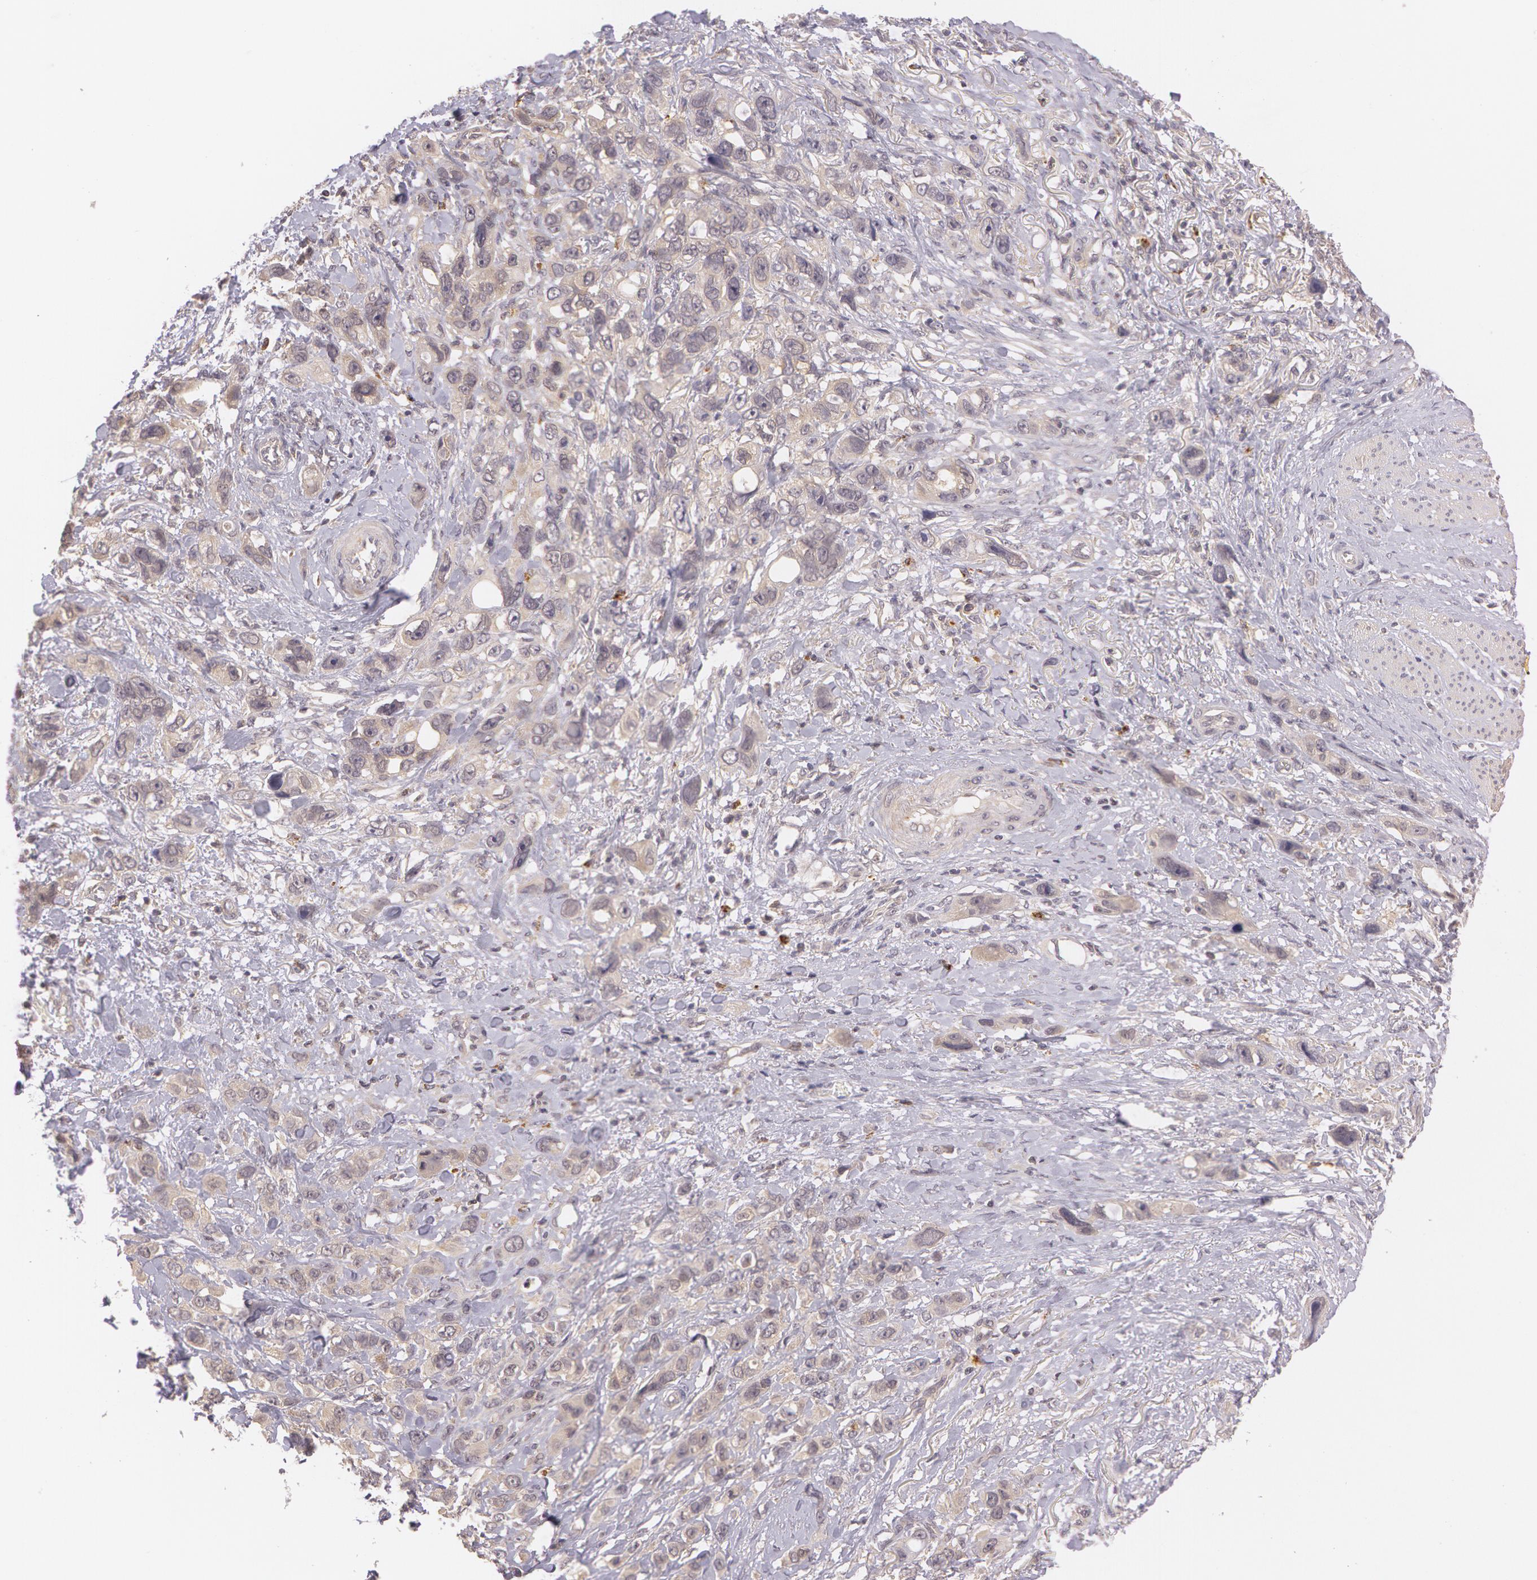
{"staining": {"intensity": "weak", "quantity": ">75%", "location": "cytoplasmic/membranous"}, "tissue": "stomach cancer", "cell_type": "Tumor cells", "image_type": "cancer", "snomed": [{"axis": "morphology", "description": "Adenocarcinoma, NOS"}, {"axis": "topography", "description": "Stomach, upper"}], "caption": "IHC of human stomach adenocarcinoma demonstrates low levels of weak cytoplasmic/membranous expression in about >75% of tumor cells.", "gene": "ATG2B", "patient": {"sex": "male", "age": 47}}